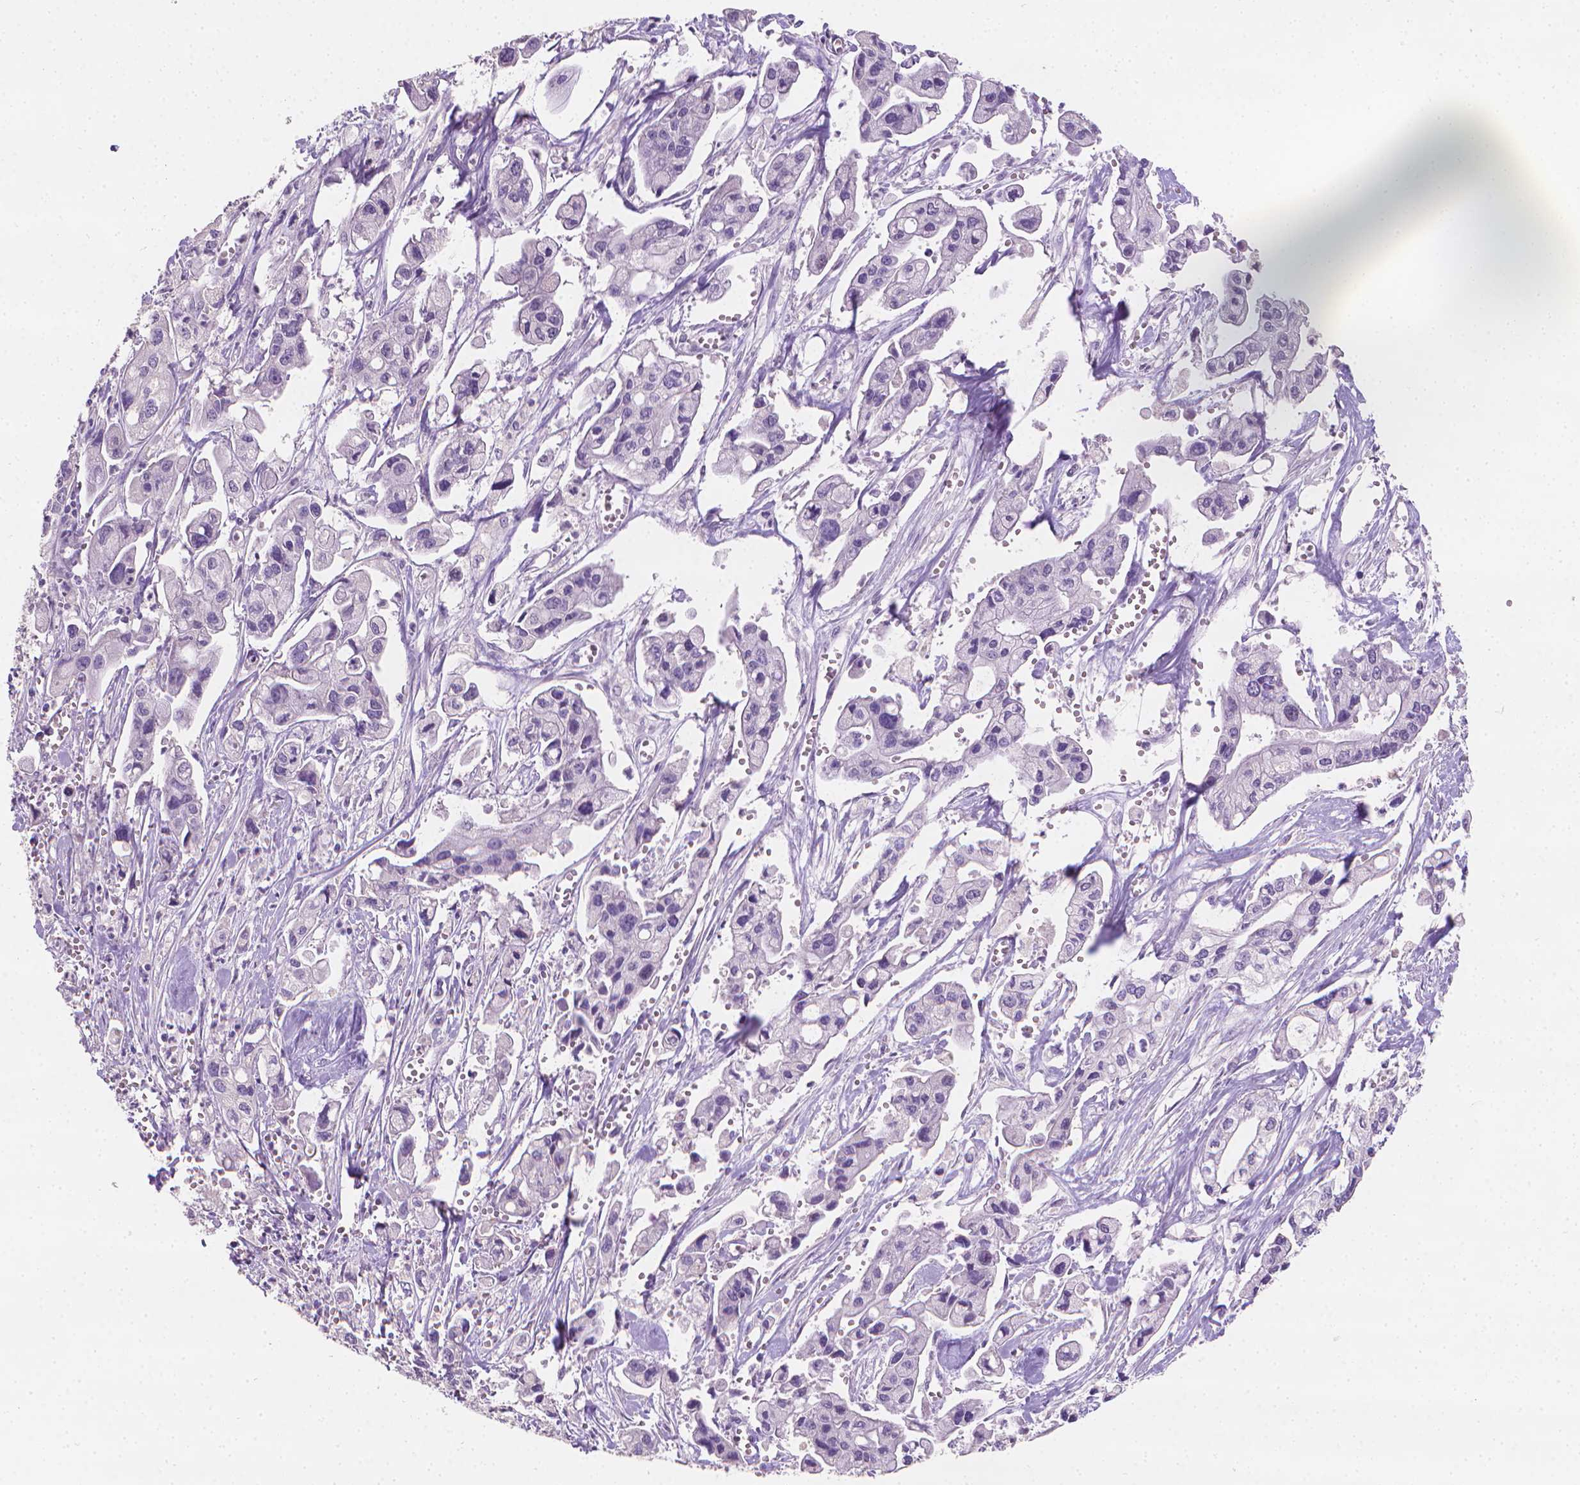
{"staining": {"intensity": "negative", "quantity": "none", "location": "none"}, "tissue": "pancreatic cancer", "cell_type": "Tumor cells", "image_type": "cancer", "snomed": [{"axis": "morphology", "description": "Adenocarcinoma, NOS"}, {"axis": "topography", "description": "Pancreas"}], "caption": "The image displays no significant expression in tumor cells of adenocarcinoma (pancreatic).", "gene": "TNNI2", "patient": {"sex": "male", "age": 70}}